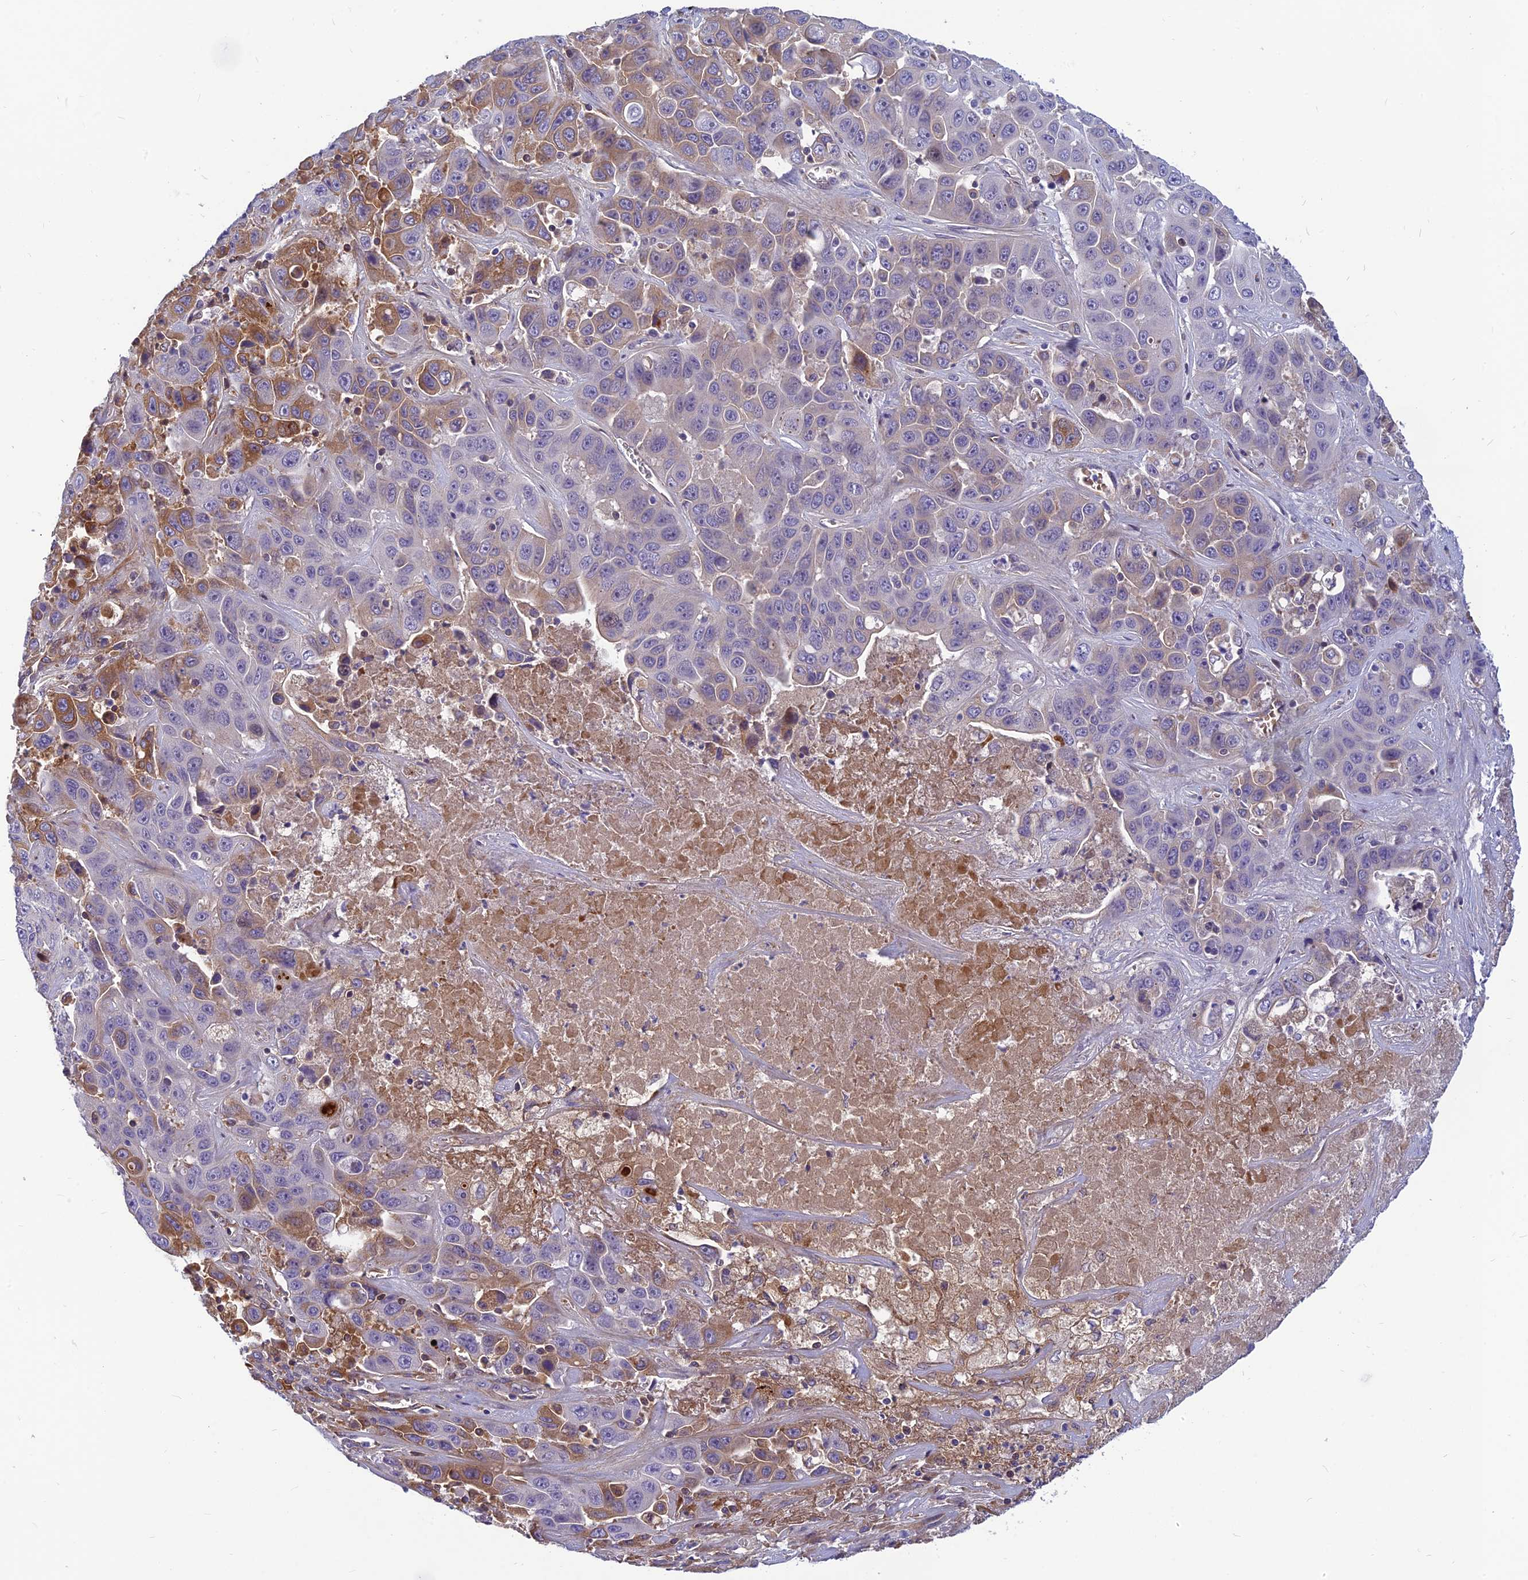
{"staining": {"intensity": "moderate", "quantity": "<25%", "location": "cytoplasmic/membranous"}, "tissue": "liver cancer", "cell_type": "Tumor cells", "image_type": "cancer", "snomed": [{"axis": "morphology", "description": "Cholangiocarcinoma"}, {"axis": "topography", "description": "Liver"}], "caption": "High-magnification brightfield microscopy of cholangiocarcinoma (liver) stained with DAB (brown) and counterstained with hematoxylin (blue). tumor cells exhibit moderate cytoplasmic/membranous expression is present in approximately<25% of cells. (Stains: DAB (3,3'-diaminobenzidine) in brown, nuclei in blue, Microscopy: brightfield microscopy at high magnification).", "gene": "CLEC11A", "patient": {"sex": "female", "age": 52}}